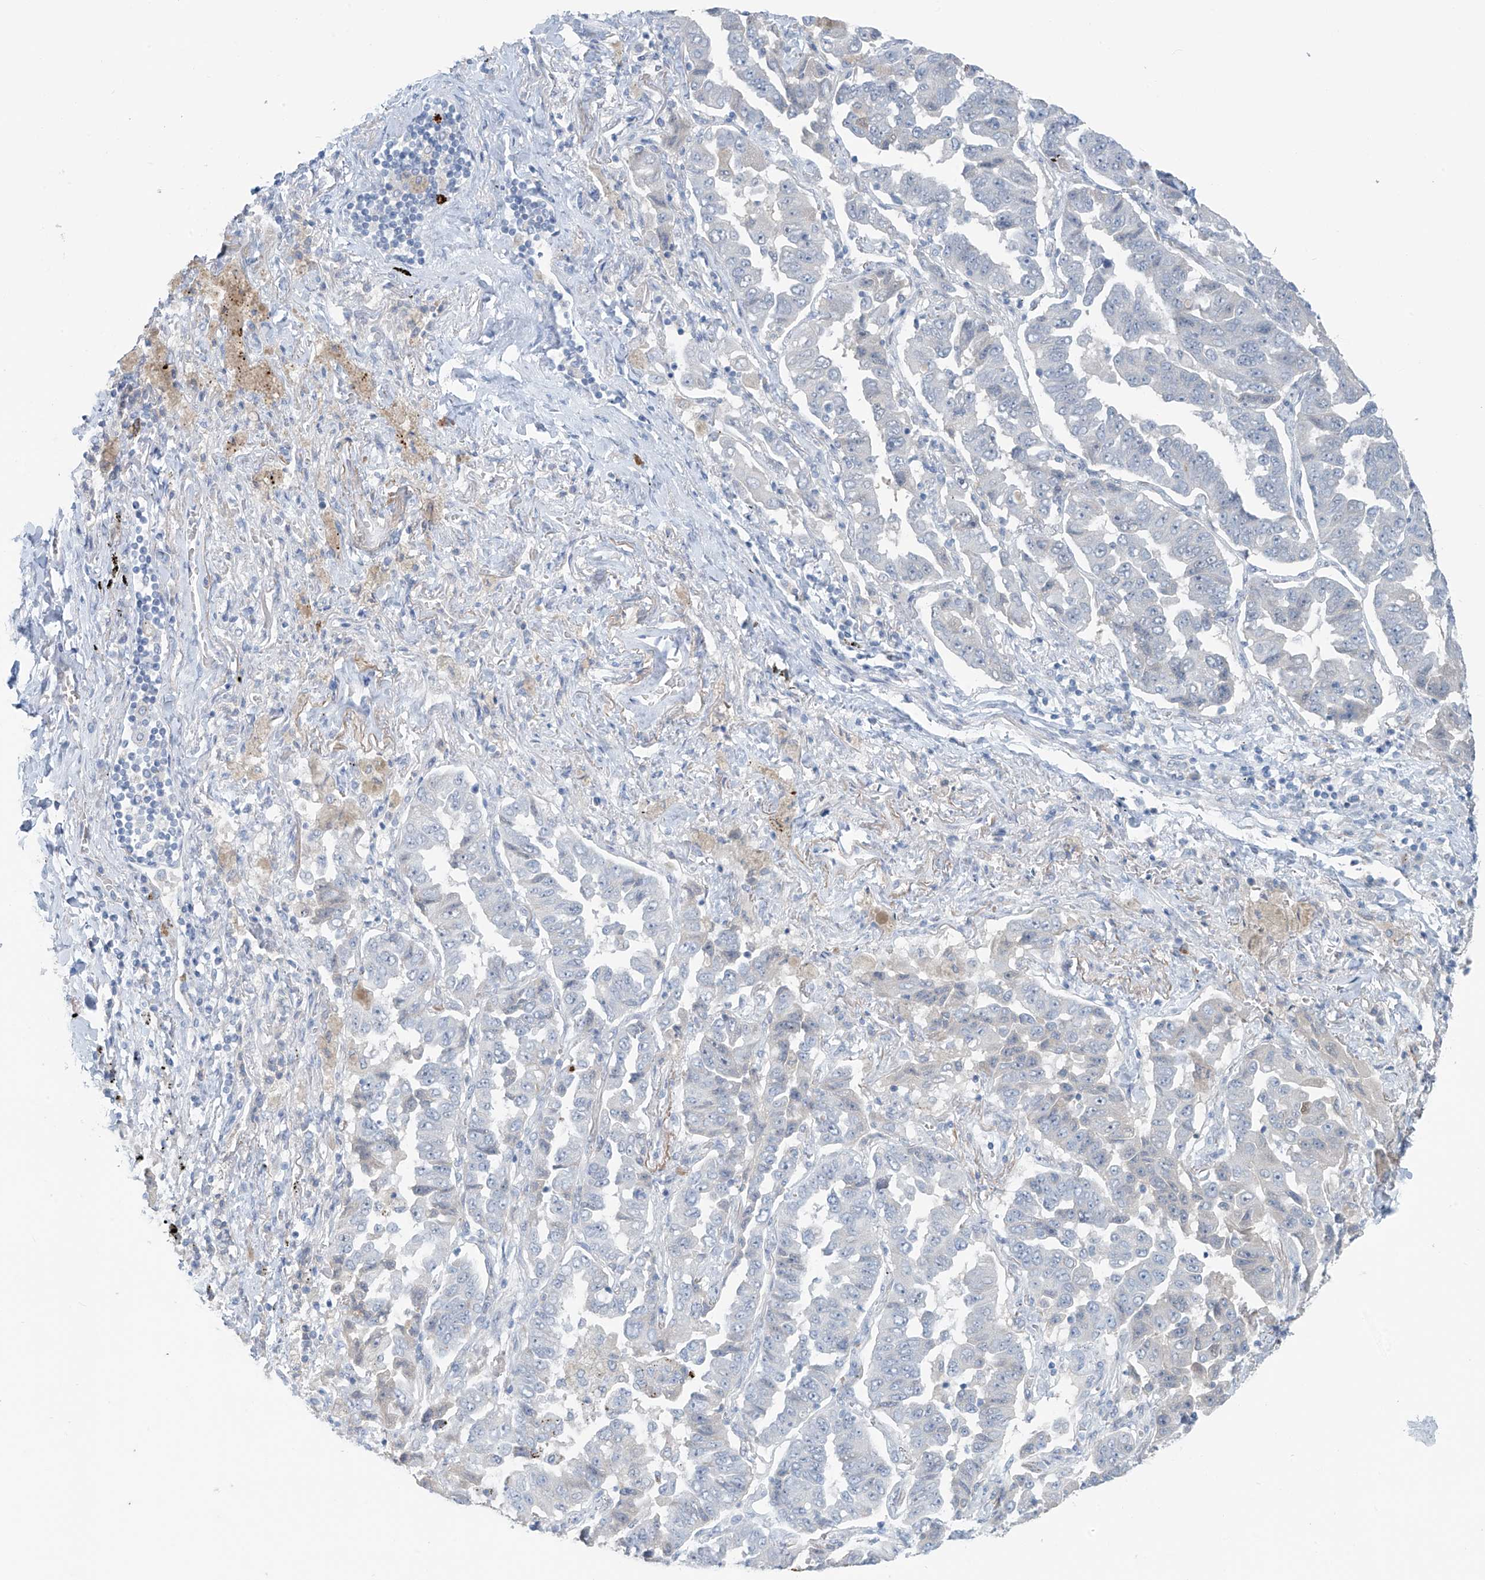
{"staining": {"intensity": "negative", "quantity": "none", "location": "none"}, "tissue": "lung cancer", "cell_type": "Tumor cells", "image_type": "cancer", "snomed": [{"axis": "morphology", "description": "Adenocarcinoma, NOS"}, {"axis": "topography", "description": "Lung"}], "caption": "The immunohistochemistry (IHC) histopathology image has no significant expression in tumor cells of lung adenocarcinoma tissue.", "gene": "ZNF793", "patient": {"sex": "female", "age": 51}}